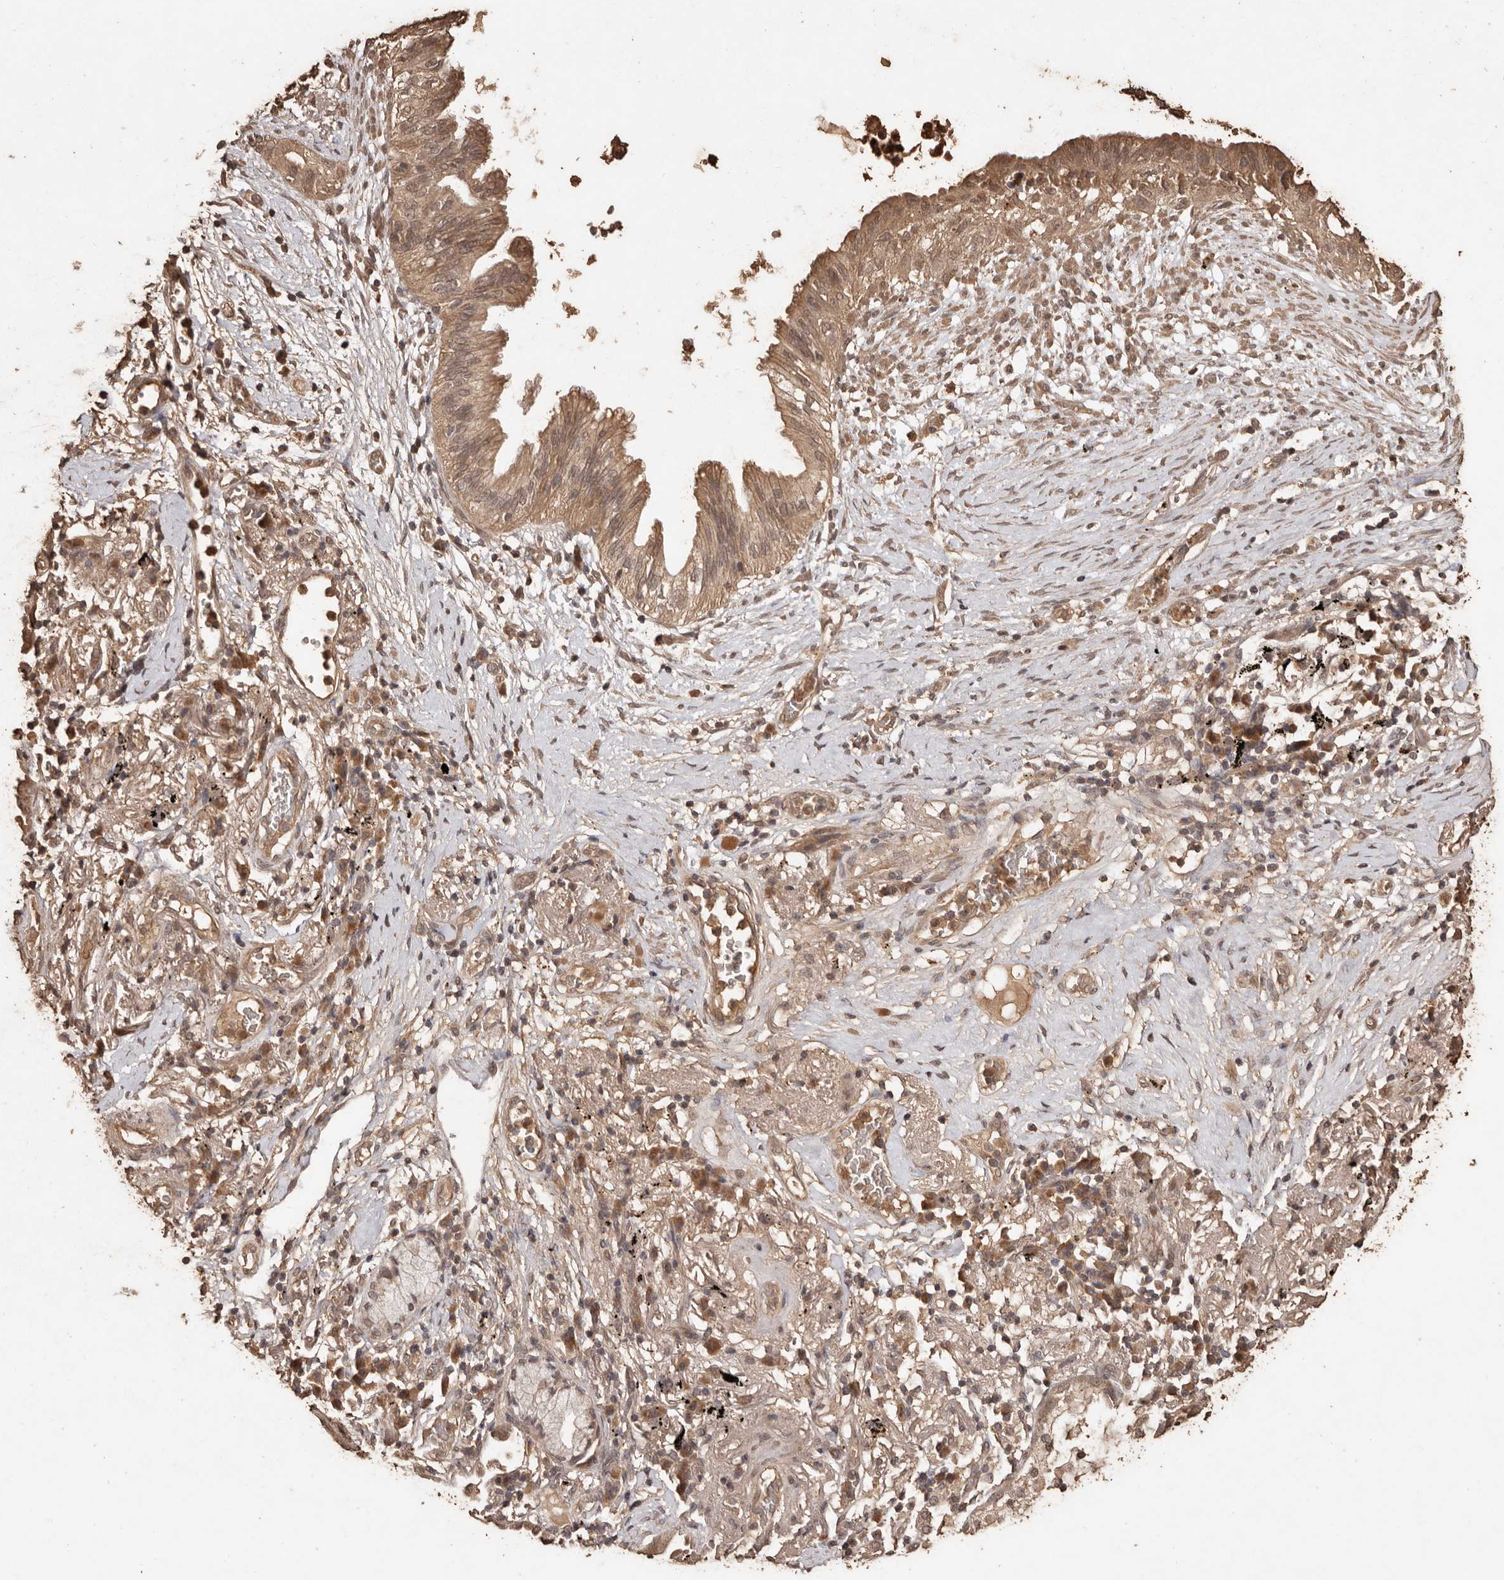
{"staining": {"intensity": "moderate", "quantity": ">75%", "location": "cytoplasmic/membranous,nuclear"}, "tissue": "lung cancer", "cell_type": "Tumor cells", "image_type": "cancer", "snomed": [{"axis": "morphology", "description": "Adenocarcinoma, NOS"}, {"axis": "topography", "description": "Lung"}], "caption": "A photomicrograph showing moderate cytoplasmic/membranous and nuclear staining in approximately >75% of tumor cells in adenocarcinoma (lung), as visualized by brown immunohistochemical staining.", "gene": "PKDCC", "patient": {"sex": "female", "age": 70}}